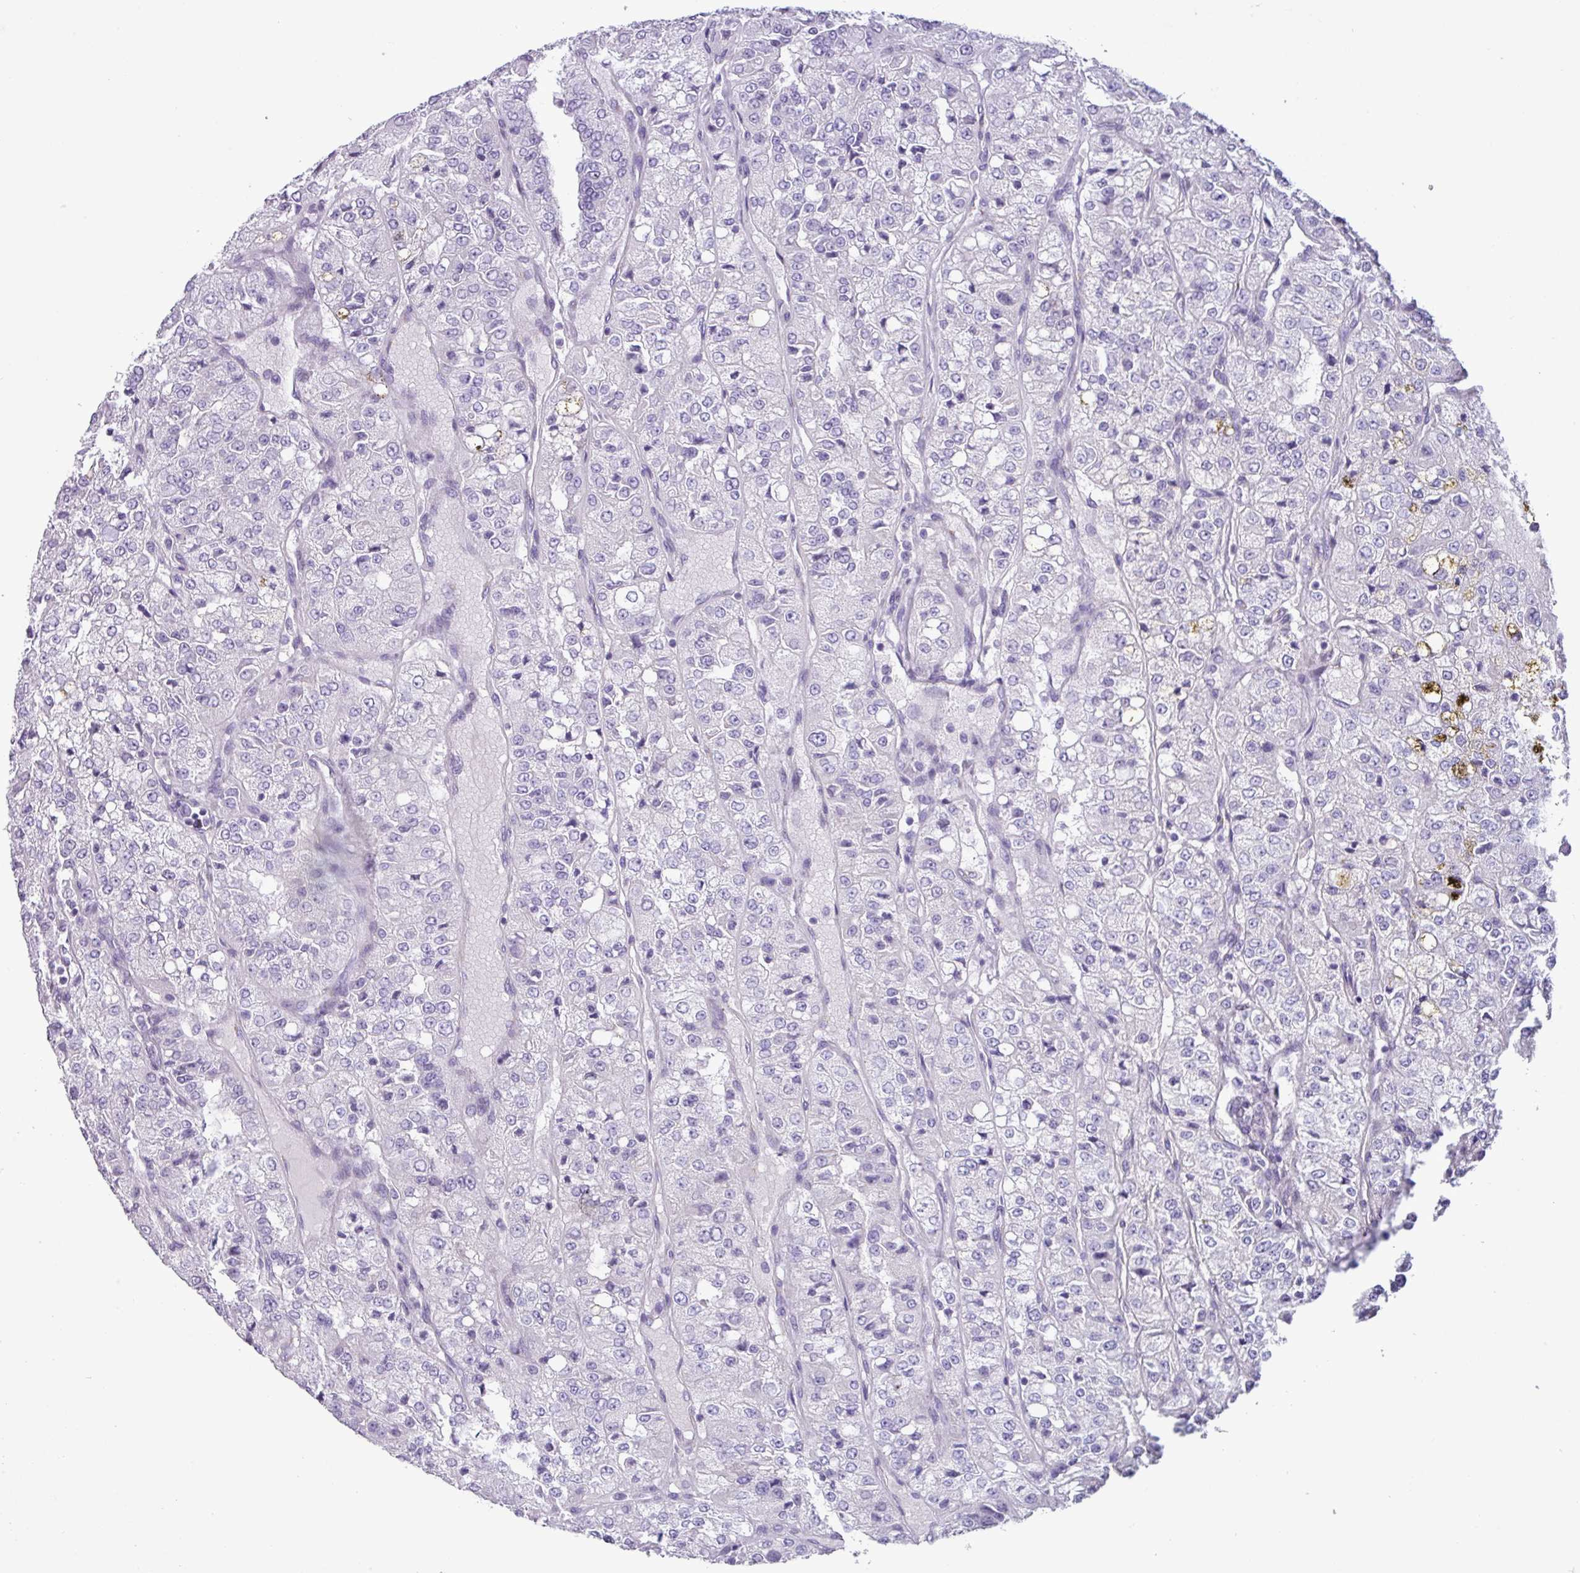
{"staining": {"intensity": "negative", "quantity": "none", "location": "none"}, "tissue": "renal cancer", "cell_type": "Tumor cells", "image_type": "cancer", "snomed": [{"axis": "morphology", "description": "Adenocarcinoma, NOS"}, {"axis": "topography", "description": "Kidney"}], "caption": "This is an immunohistochemistry (IHC) histopathology image of adenocarcinoma (renal). There is no expression in tumor cells.", "gene": "STIMATE", "patient": {"sex": "female", "age": 63}}